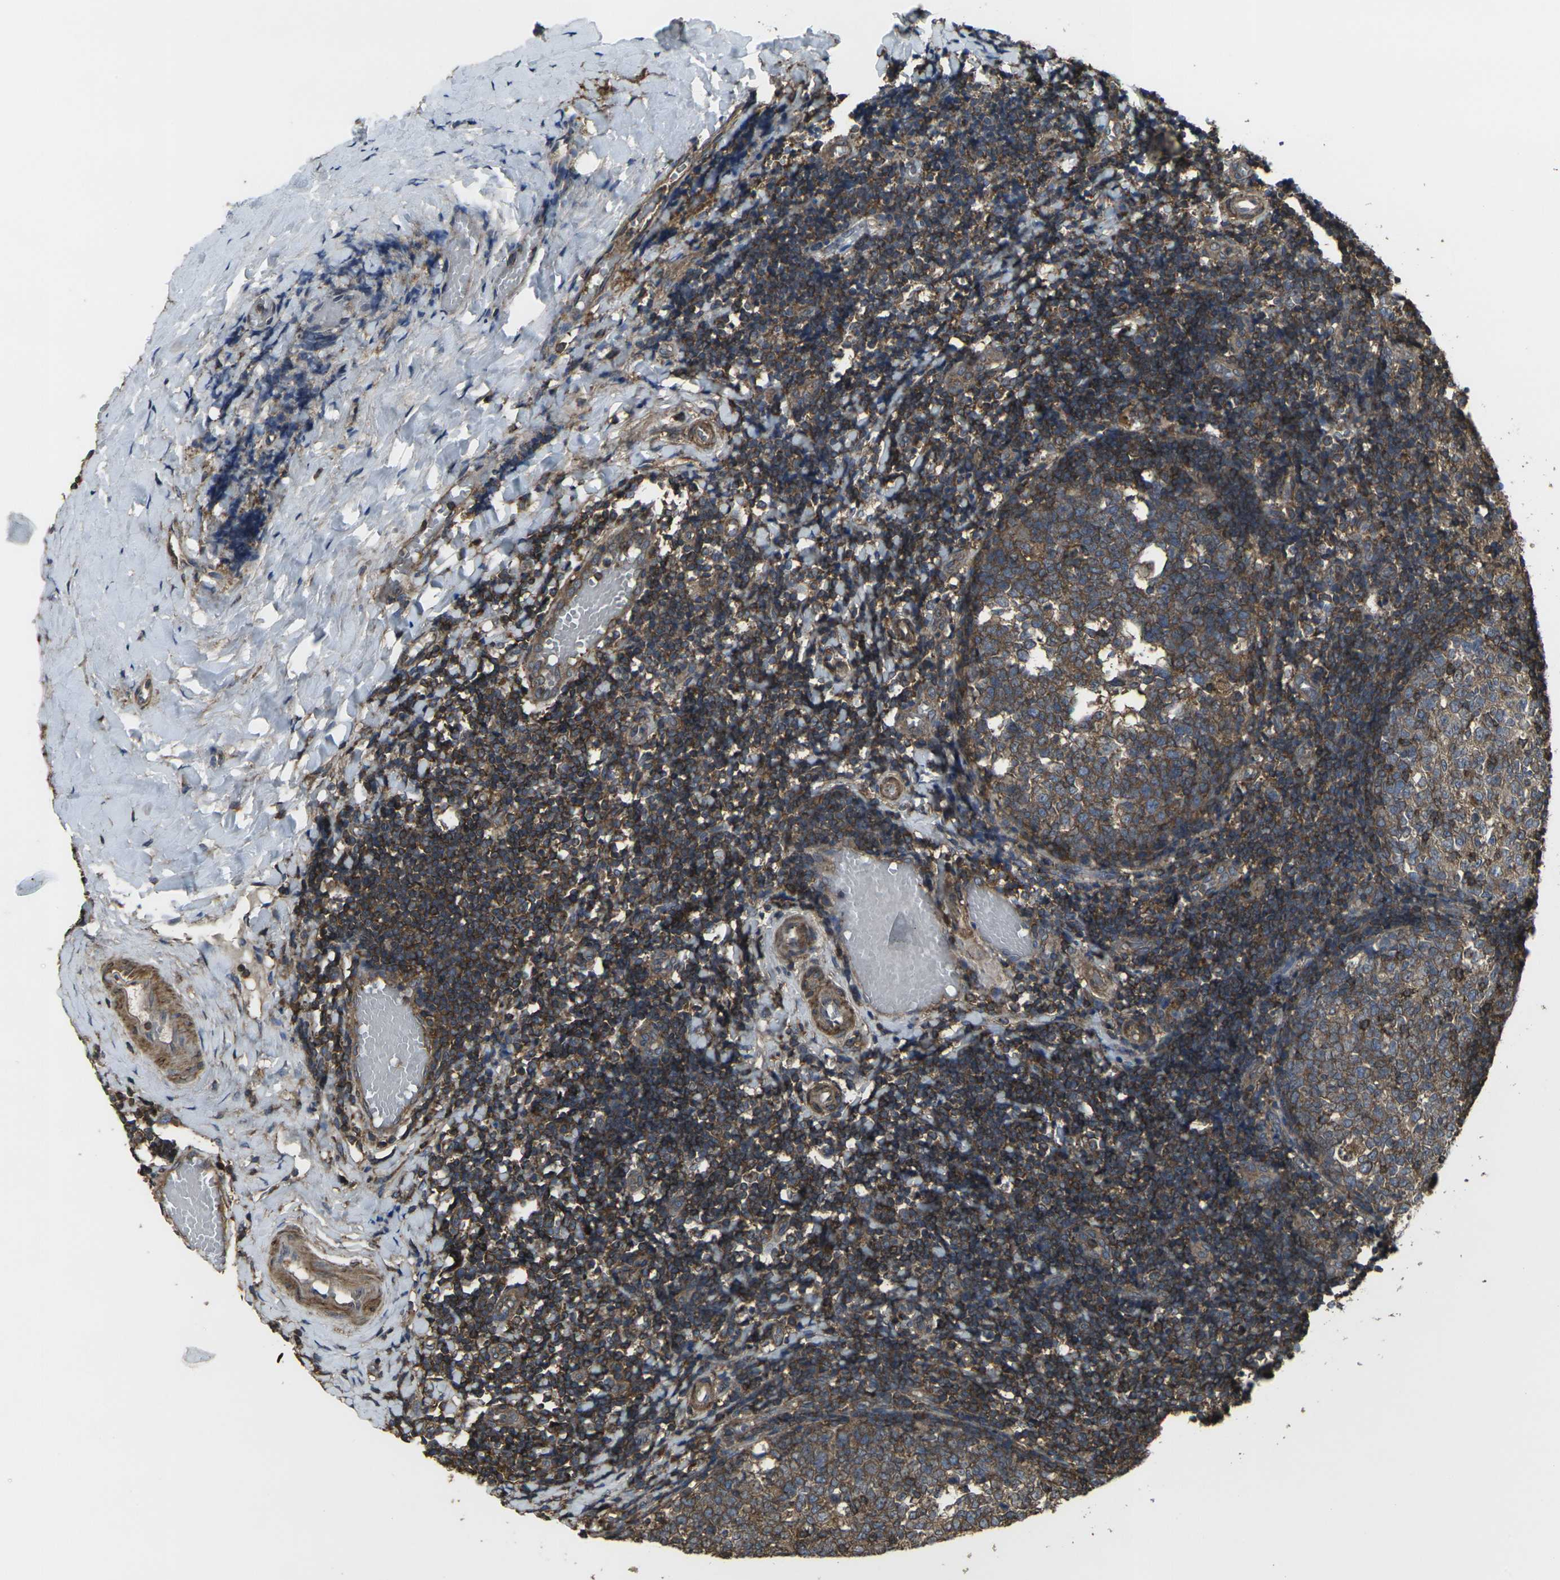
{"staining": {"intensity": "moderate", "quantity": ">75%", "location": "cytoplasmic/membranous"}, "tissue": "tonsil", "cell_type": "Germinal center cells", "image_type": "normal", "snomed": [{"axis": "morphology", "description": "Normal tissue, NOS"}, {"axis": "topography", "description": "Tonsil"}], "caption": "Tonsil stained with a brown dye exhibits moderate cytoplasmic/membranous positive expression in about >75% of germinal center cells.", "gene": "PRKACB", "patient": {"sex": "female", "age": 19}}